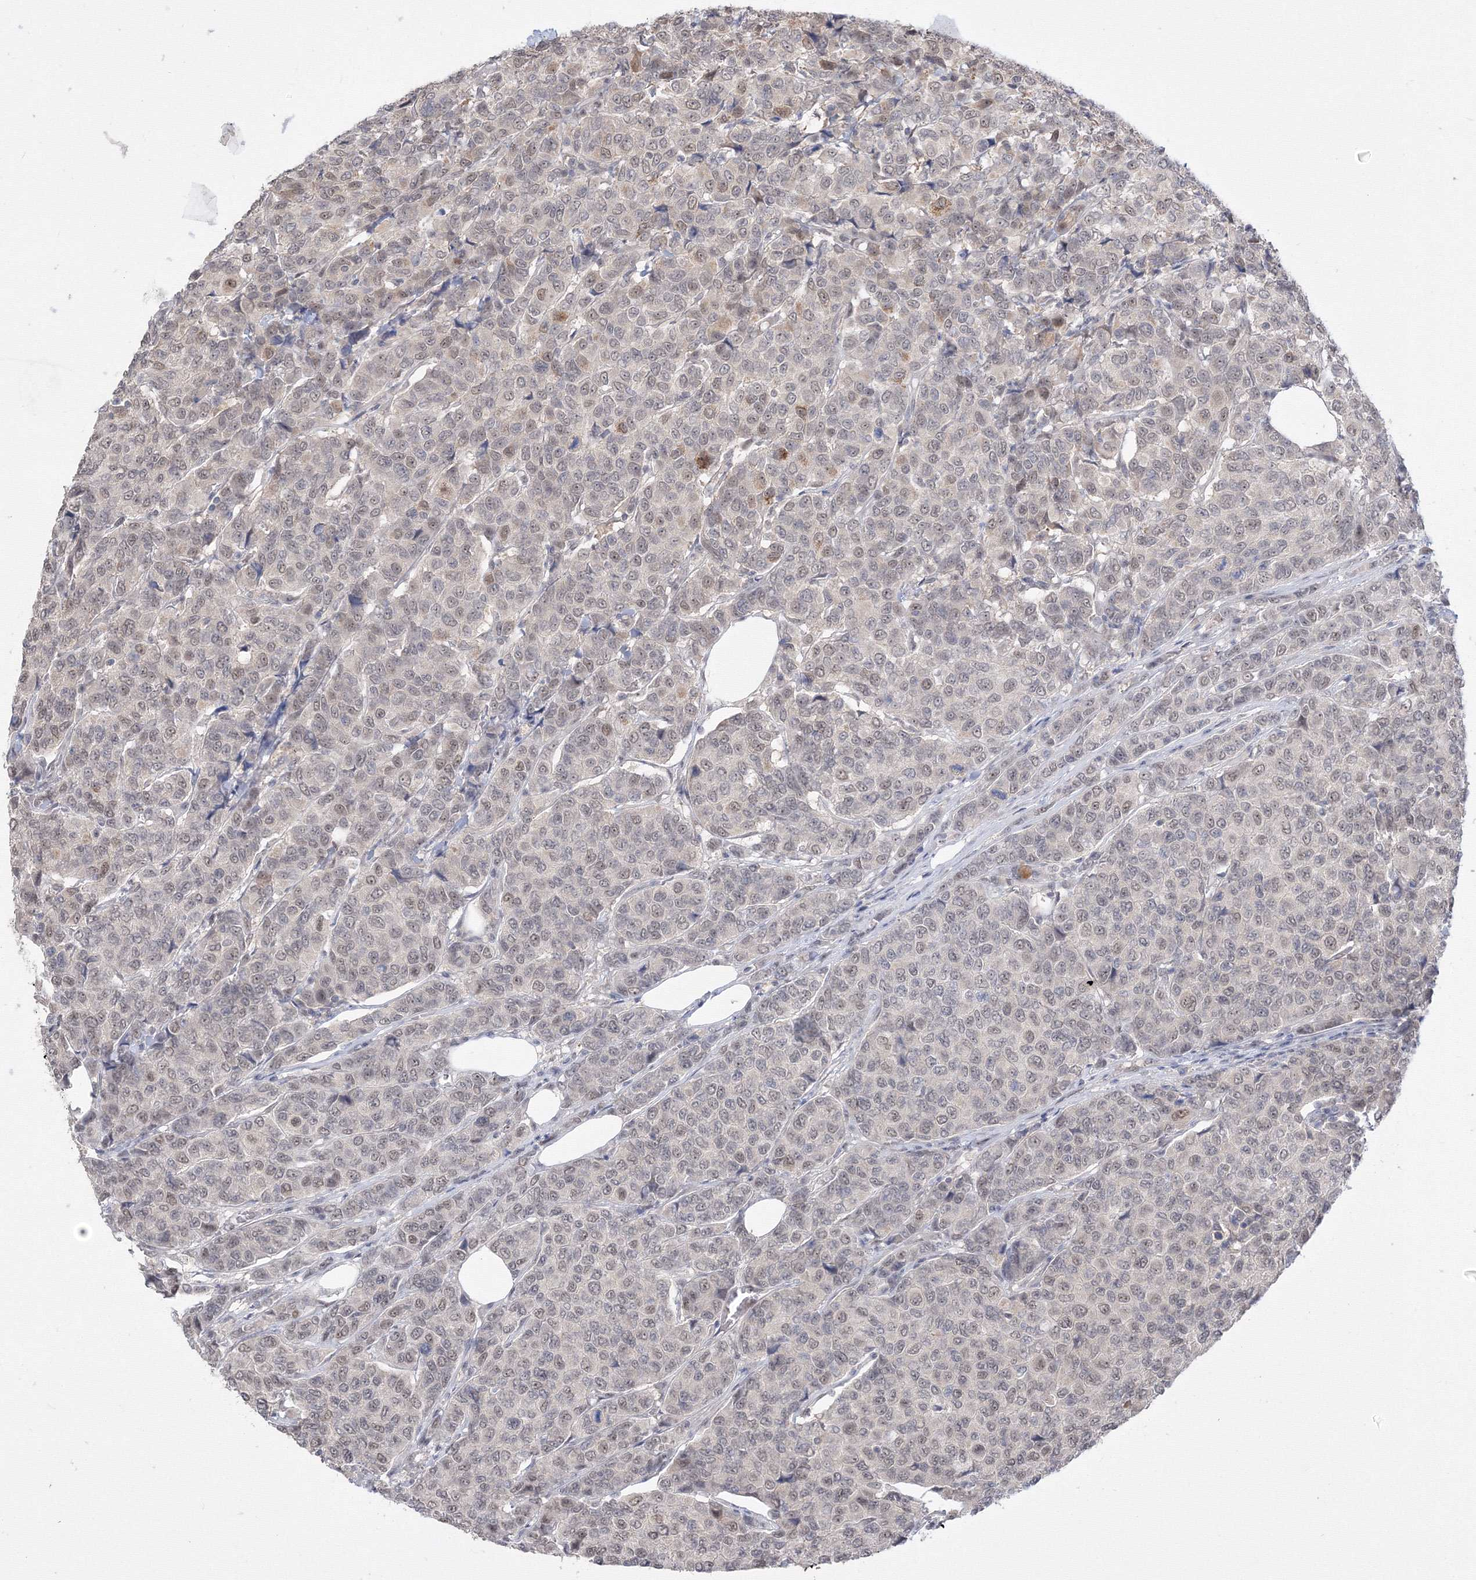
{"staining": {"intensity": "weak", "quantity": "25%-75%", "location": "nuclear"}, "tissue": "breast cancer", "cell_type": "Tumor cells", "image_type": "cancer", "snomed": [{"axis": "morphology", "description": "Duct carcinoma"}, {"axis": "topography", "description": "Breast"}], "caption": "Breast cancer (infiltrating ductal carcinoma) stained with a protein marker exhibits weak staining in tumor cells.", "gene": "COPS4", "patient": {"sex": "female", "age": 55}}